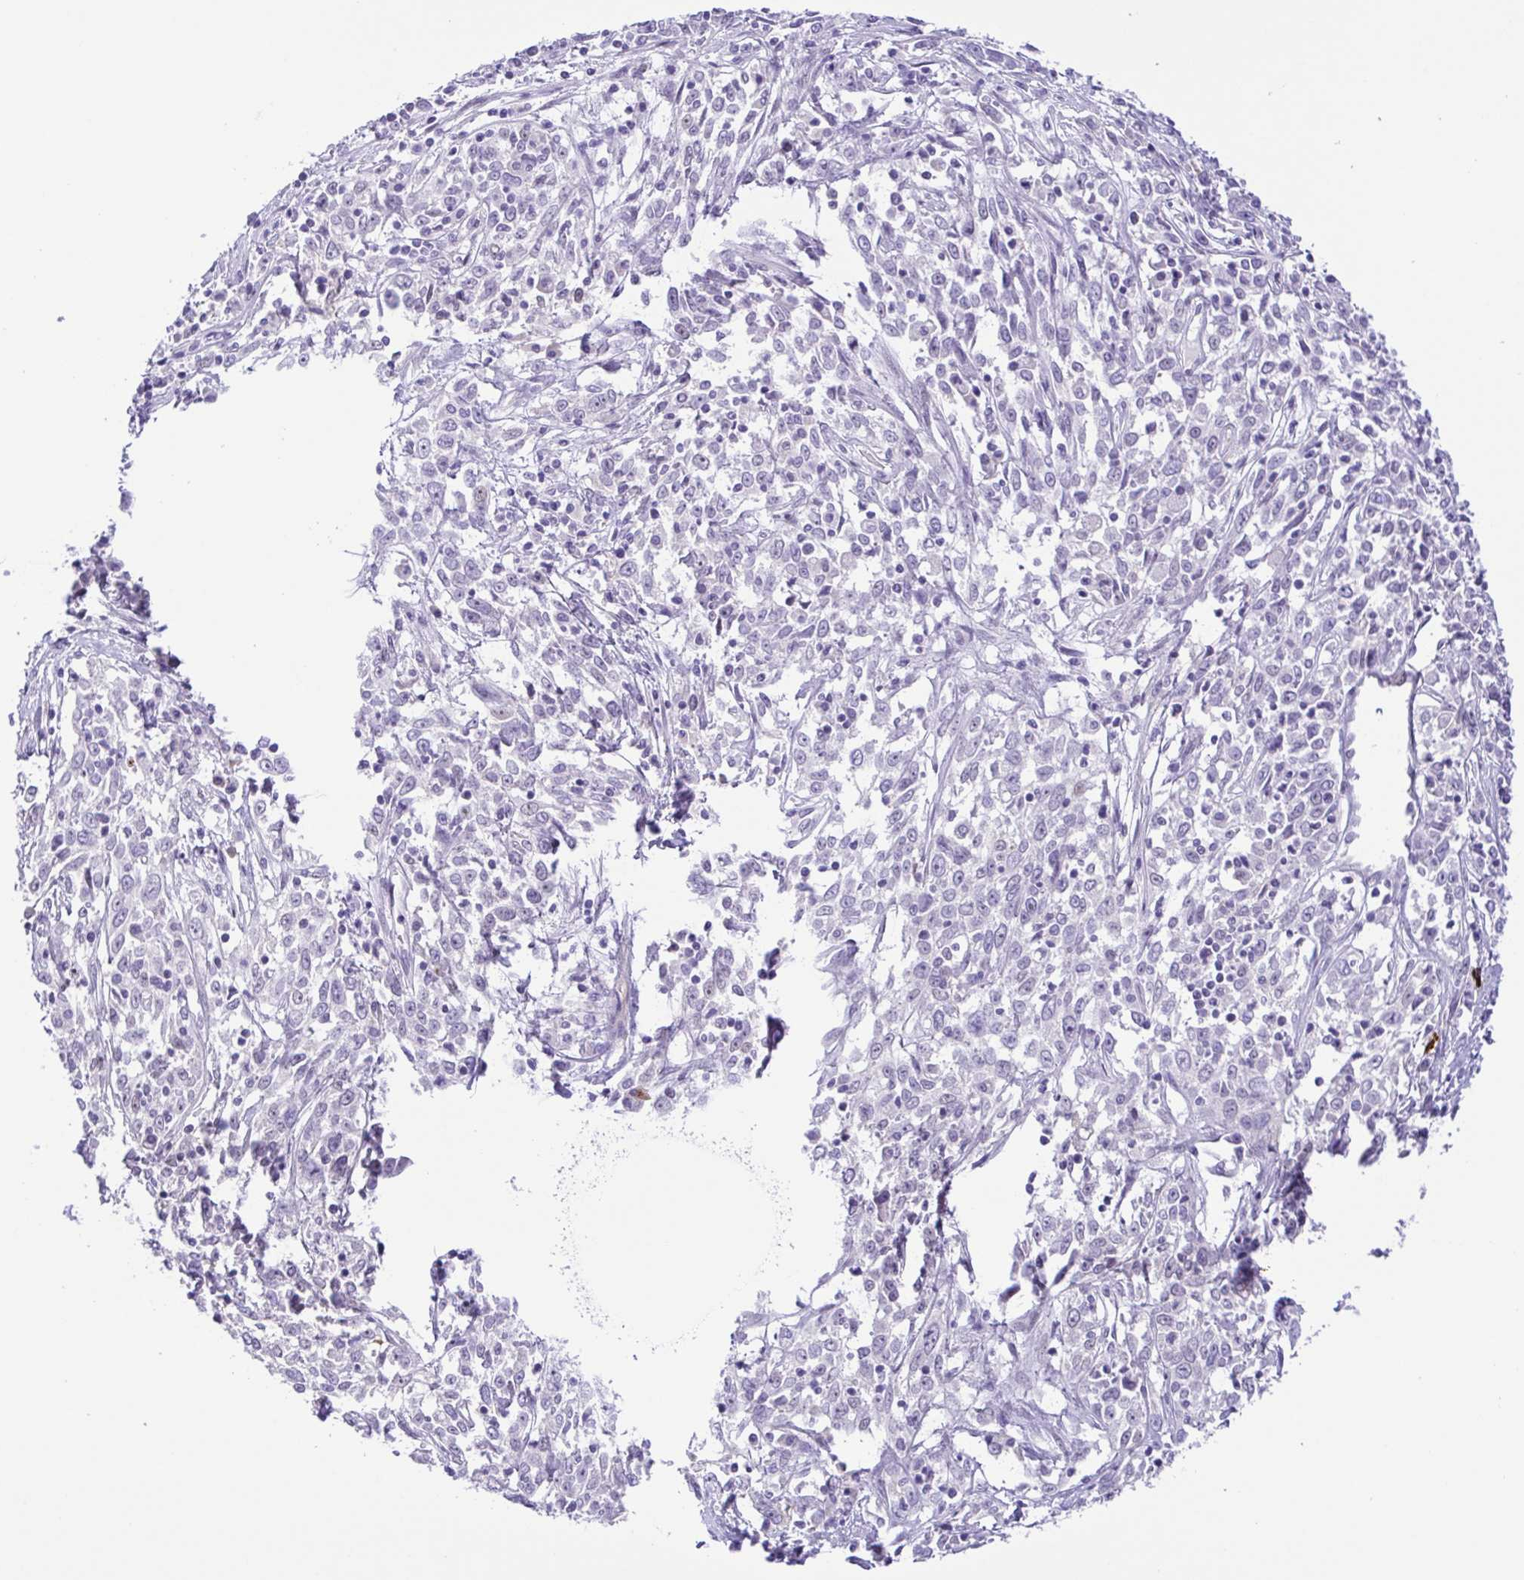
{"staining": {"intensity": "weak", "quantity": "<25%", "location": "cytoplasmic/membranous"}, "tissue": "cervical cancer", "cell_type": "Tumor cells", "image_type": "cancer", "snomed": [{"axis": "morphology", "description": "Adenocarcinoma, NOS"}, {"axis": "topography", "description": "Cervix"}], "caption": "There is no significant positivity in tumor cells of cervical adenocarcinoma.", "gene": "DCLK2", "patient": {"sex": "female", "age": 40}}